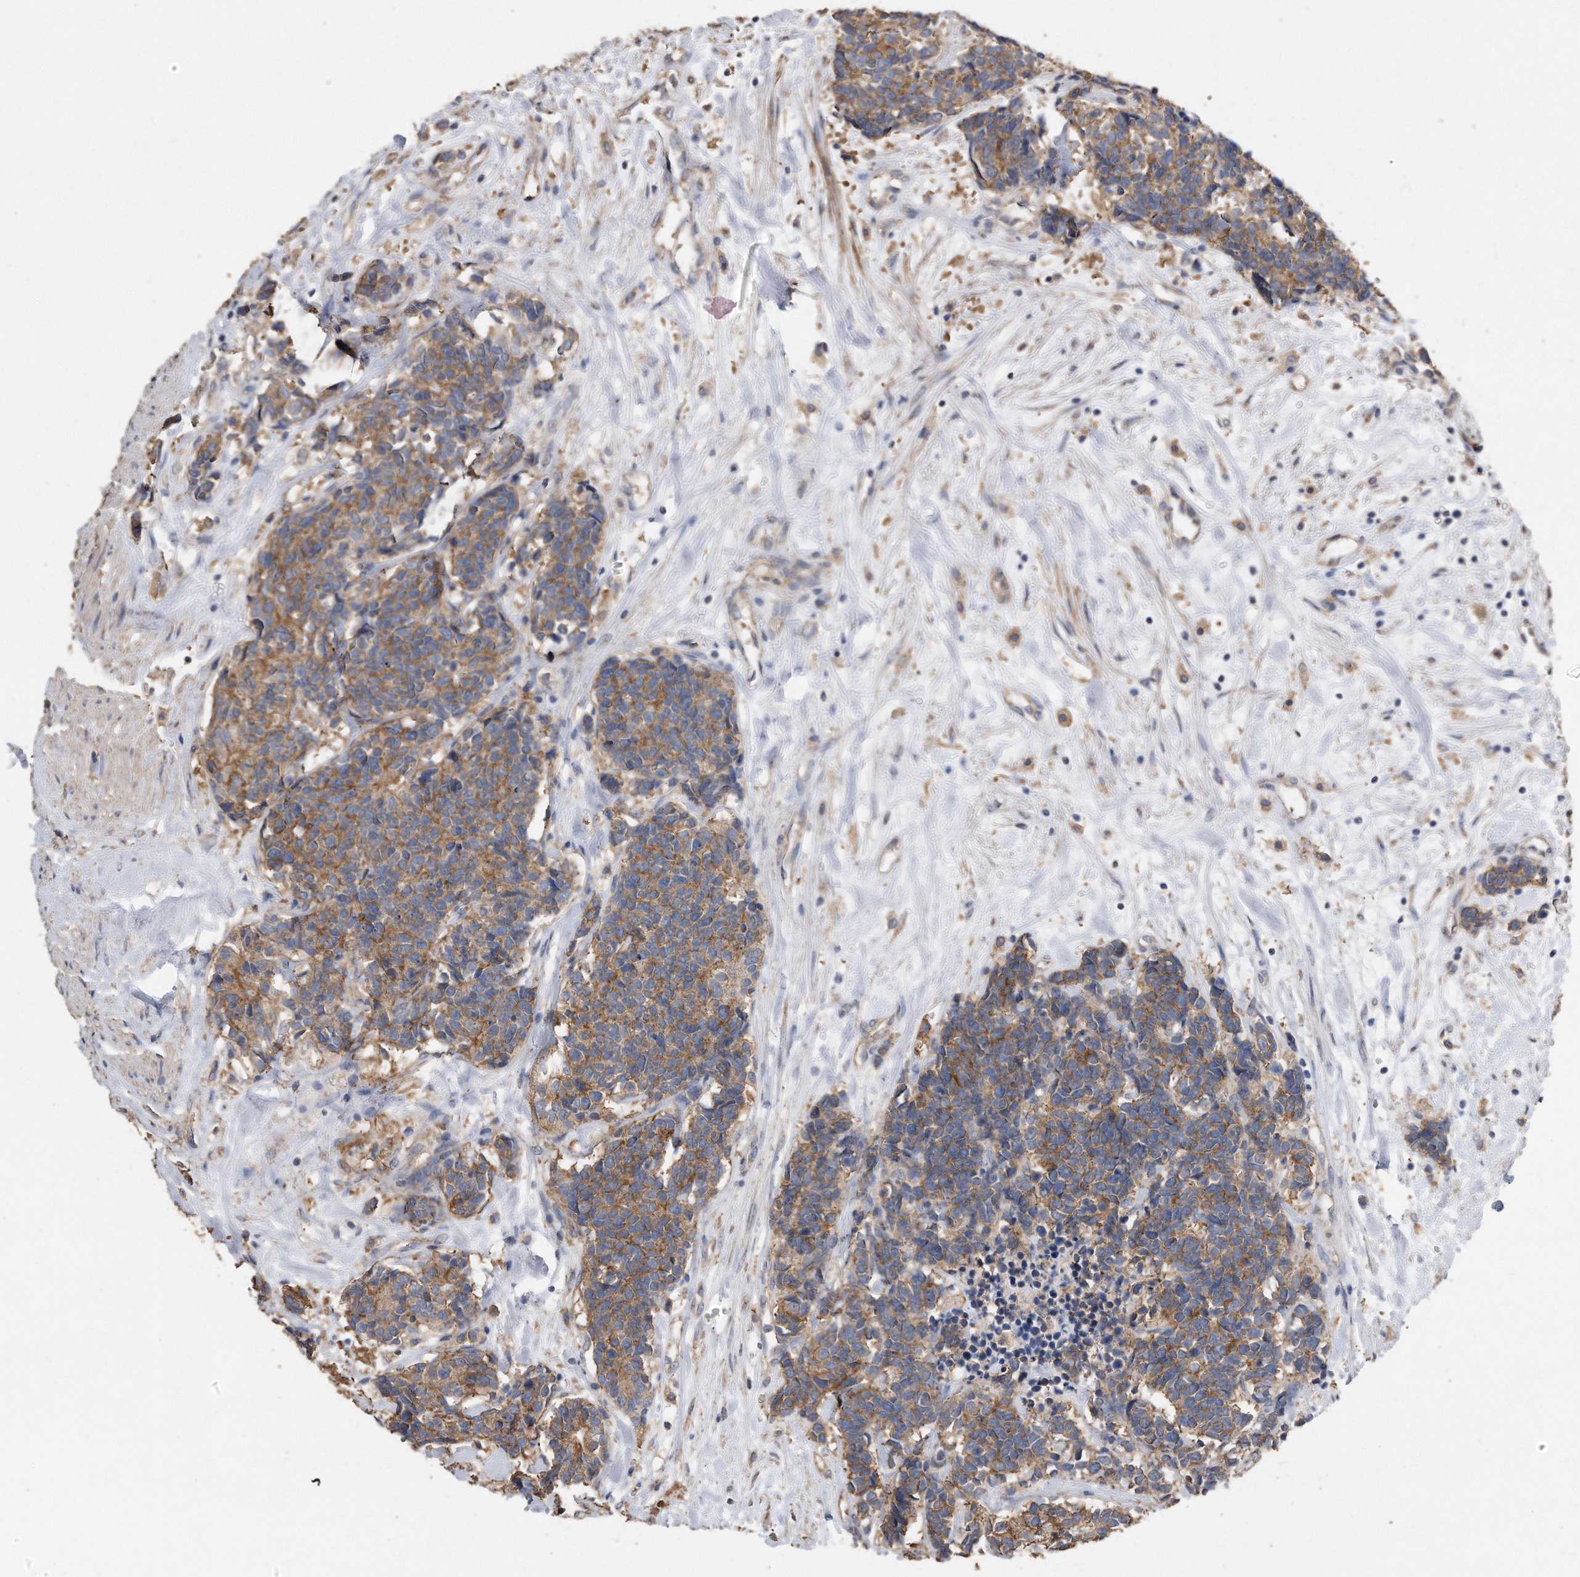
{"staining": {"intensity": "moderate", "quantity": ">75%", "location": "cytoplasmic/membranous"}, "tissue": "carcinoid", "cell_type": "Tumor cells", "image_type": "cancer", "snomed": [{"axis": "morphology", "description": "Carcinoma, NOS"}, {"axis": "morphology", "description": "Carcinoid, malignant, NOS"}, {"axis": "topography", "description": "Urinary bladder"}], "caption": "Carcinoid tissue displays moderate cytoplasmic/membranous expression in about >75% of tumor cells, visualized by immunohistochemistry. (DAB IHC with brightfield microscopy, high magnification).", "gene": "CDCP1", "patient": {"sex": "male", "age": 57}}